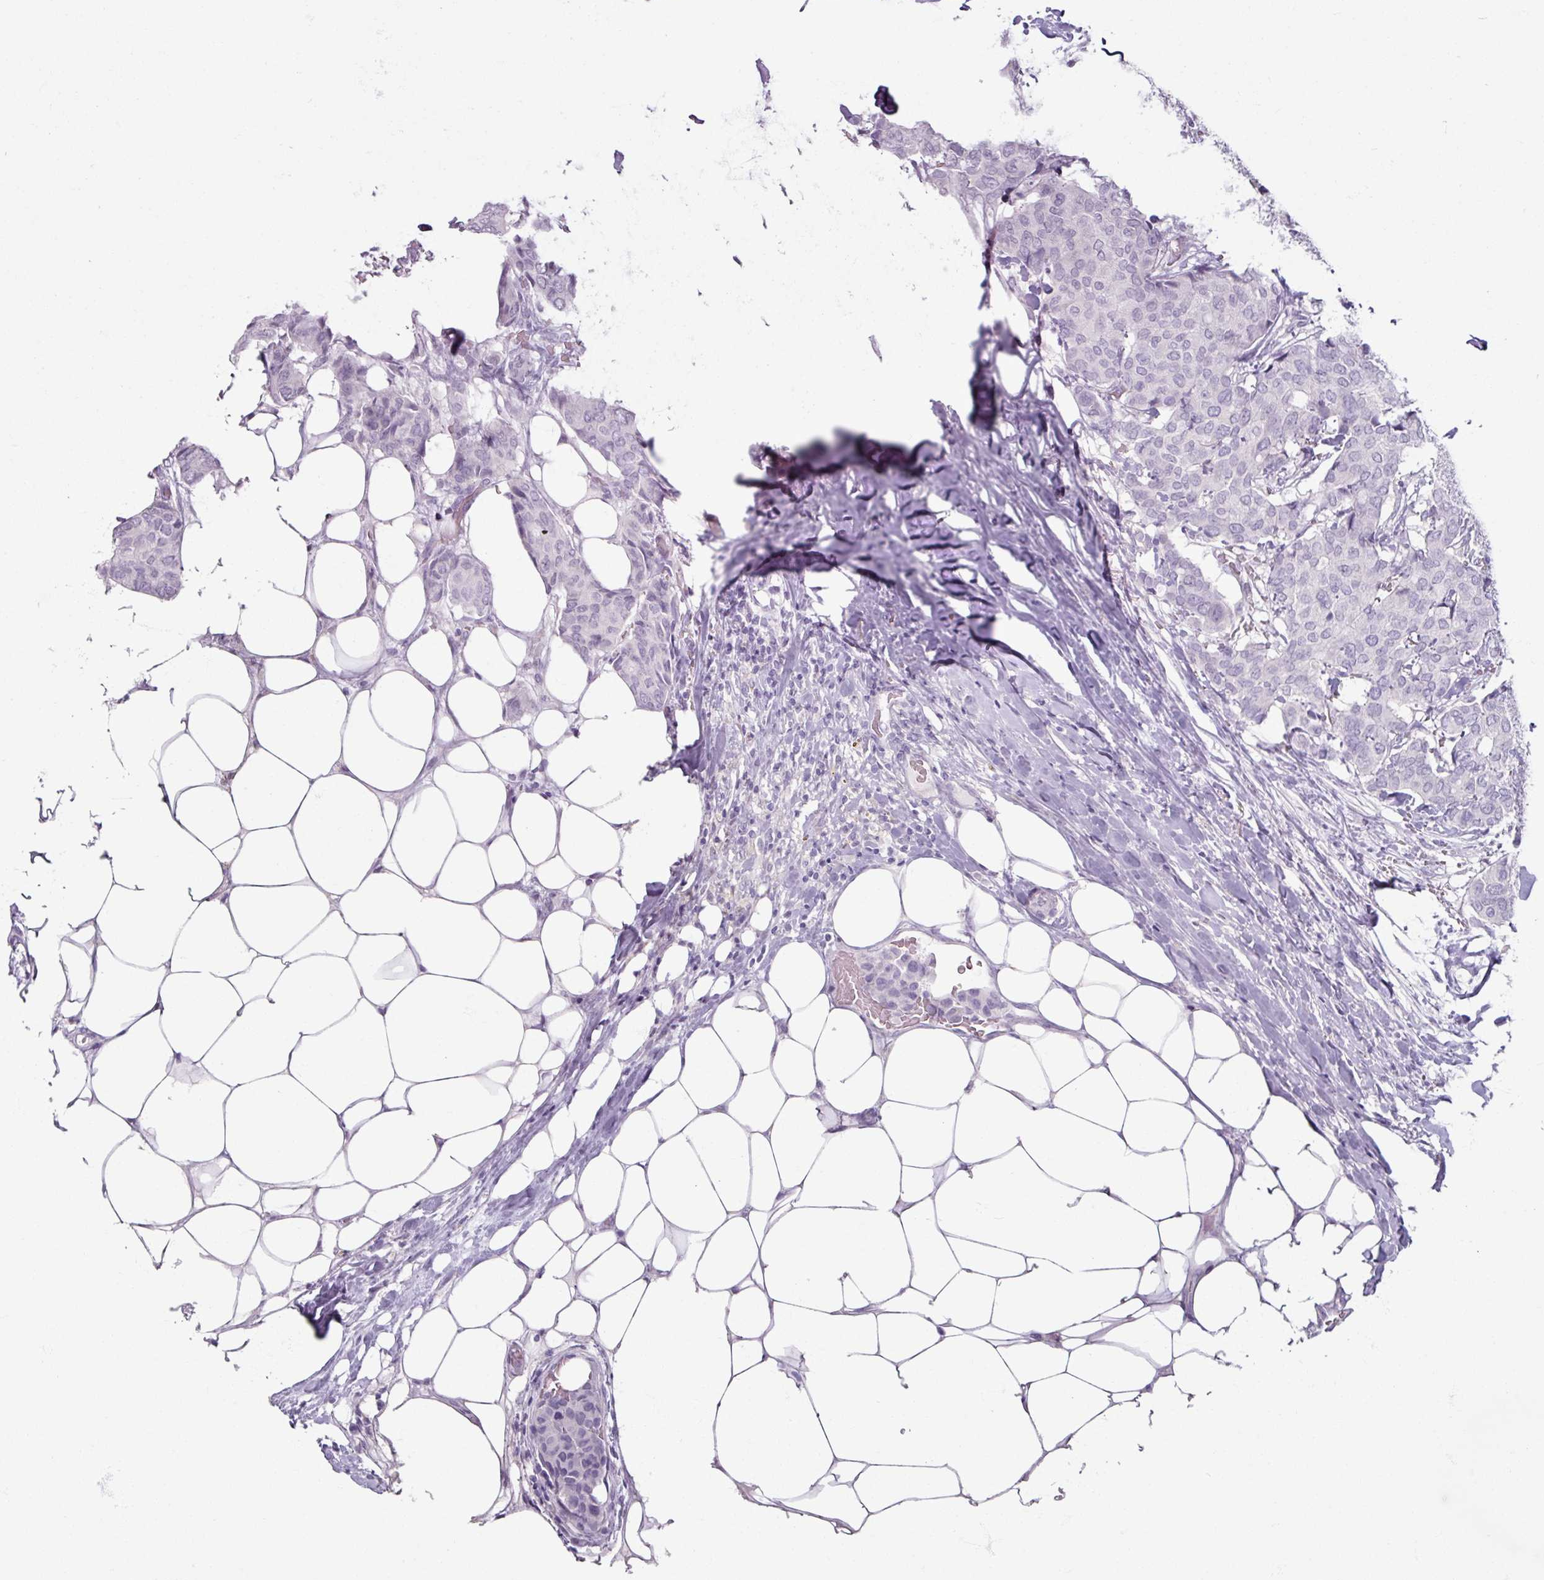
{"staining": {"intensity": "negative", "quantity": "none", "location": "none"}, "tissue": "breast cancer", "cell_type": "Tumor cells", "image_type": "cancer", "snomed": [{"axis": "morphology", "description": "Duct carcinoma"}, {"axis": "topography", "description": "Breast"}], "caption": "Tumor cells are negative for brown protein staining in breast cancer (invasive ductal carcinoma).", "gene": "SLC27A5", "patient": {"sex": "female", "age": 75}}